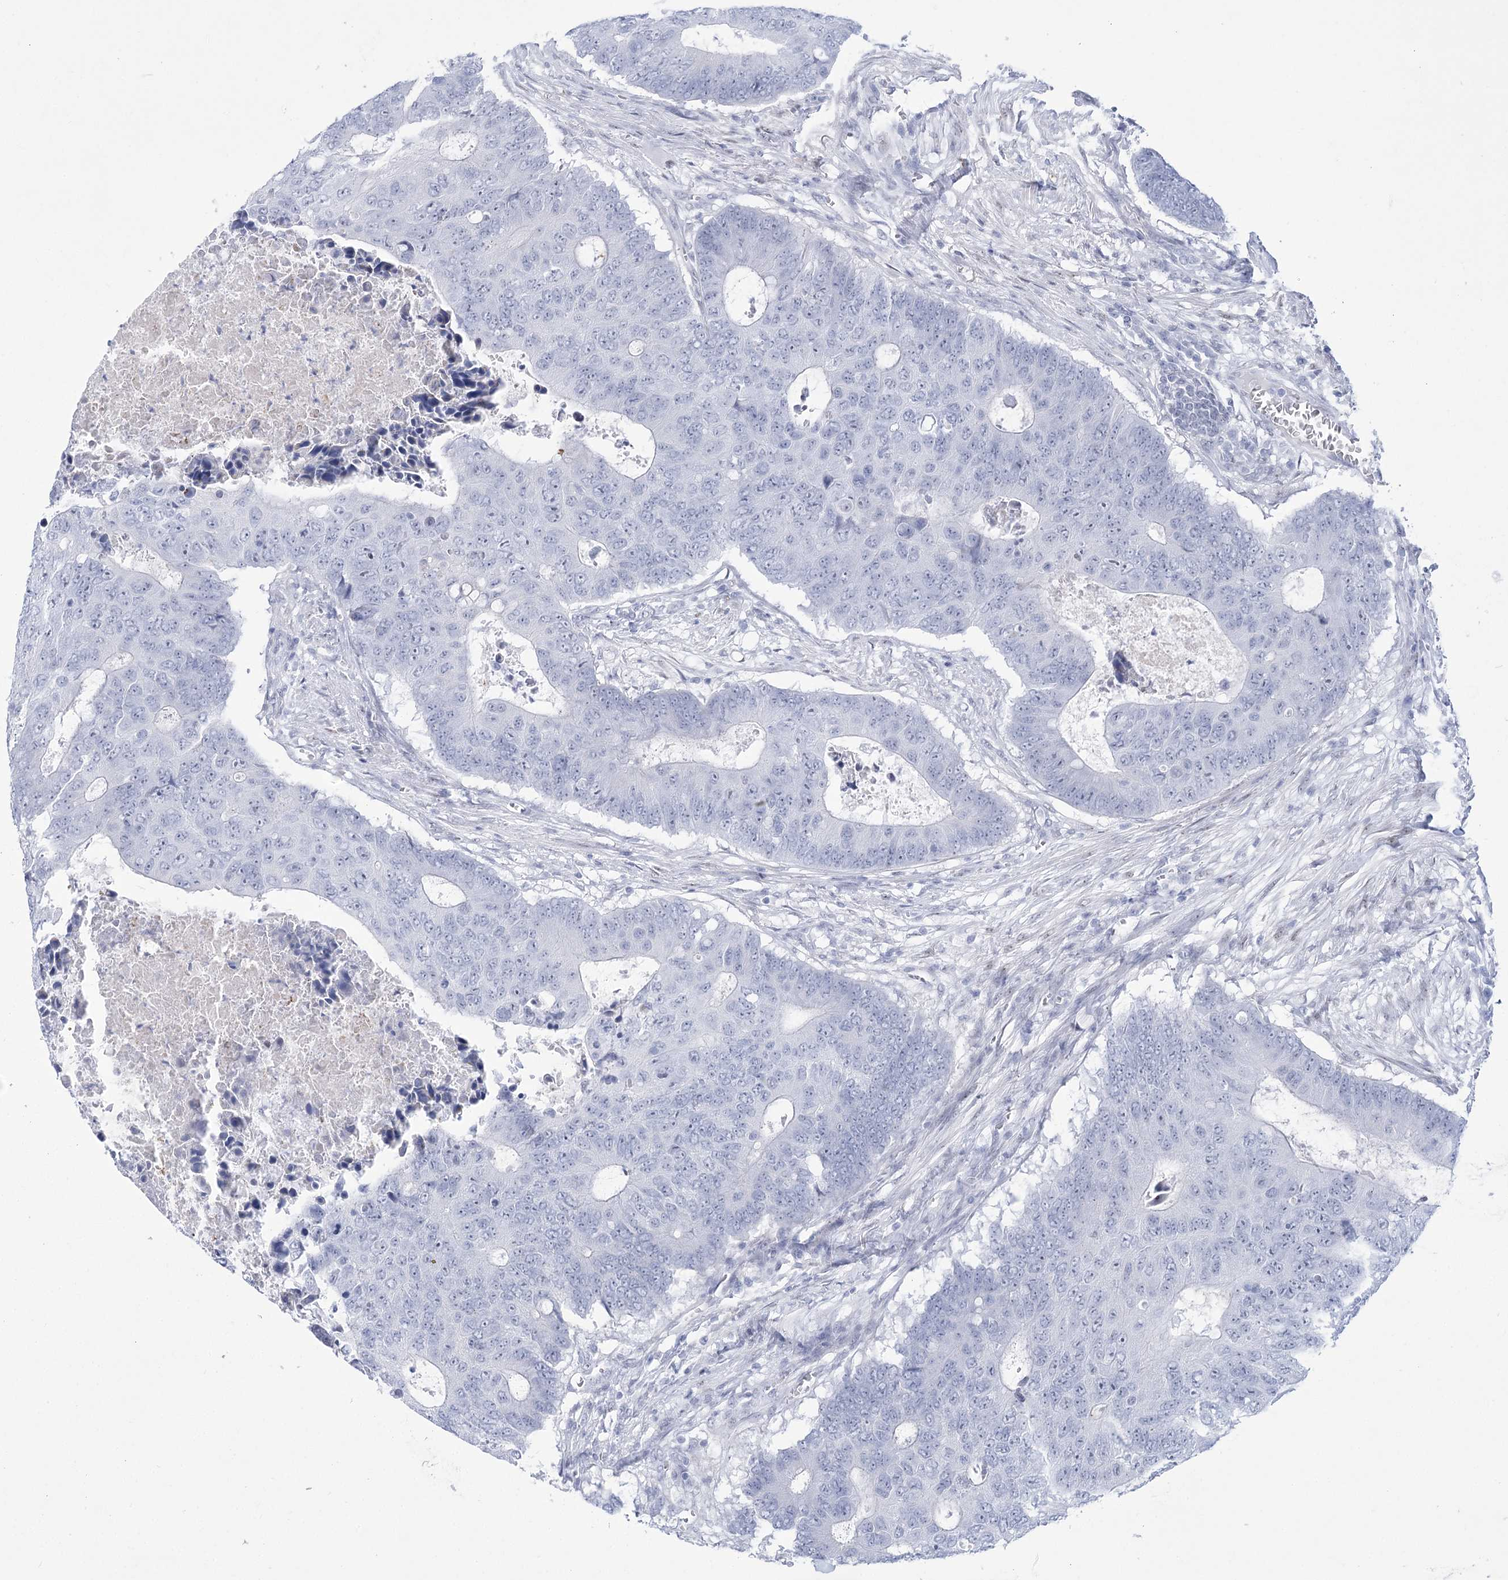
{"staining": {"intensity": "negative", "quantity": "none", "location": "none"}, "tissue": "colorectal cancer", "cell_type": "Tumor cells", "image_type": "cancer", "snomed": [{"axis": "morphology", "description": "Adenocarcinoma, NOS"}, {"axis": "topography", "description": "Colon"}], "caption": "The micrograph exhibits no significant expression in tumor cells of adenocarcinoma (colorectal).", "gene": "HORMAD1", "patient": {"sex": "male", "age": 87}}